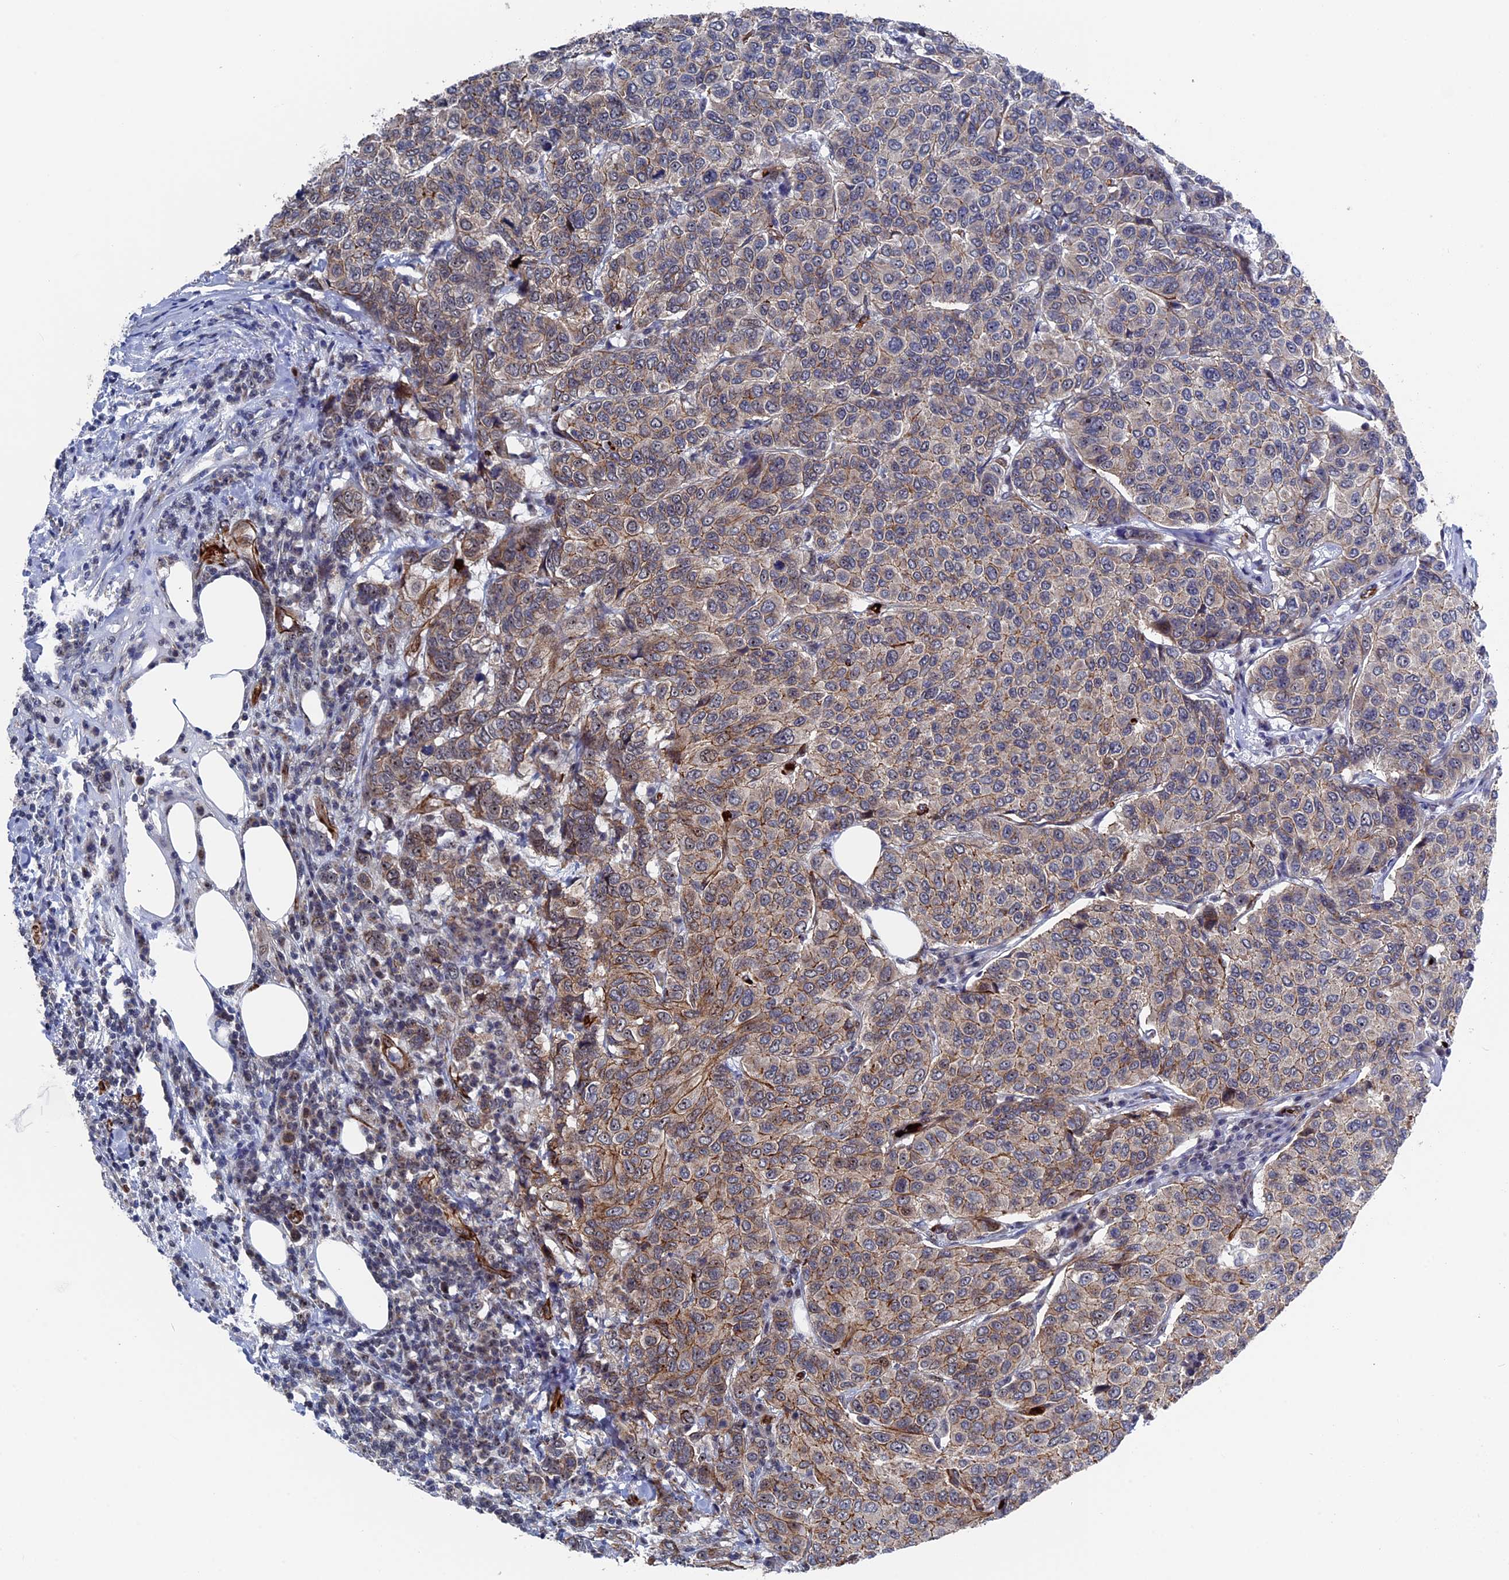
{"staining": {"intensity": "moderate", "quantity": "<25%", "location": "cytoplasmic/membranous"}, "tissue": "breast cancer", "cell_type": "Tumor cells", "image_type": "cancer", "snomed": [{"axis": "morphology", "description": "Duct carcinoma"}, {"axis": "topography", "description": "Breast"}], "caption": "Protein expression by IHC reveals moderate cytoplasmic/membranous positivity in approximately <25% of tumor cells in infiltrating ductal carcinoma (breast).", "gene": "EXOSC9", "patient": {"sex": "female", "age": 55}}